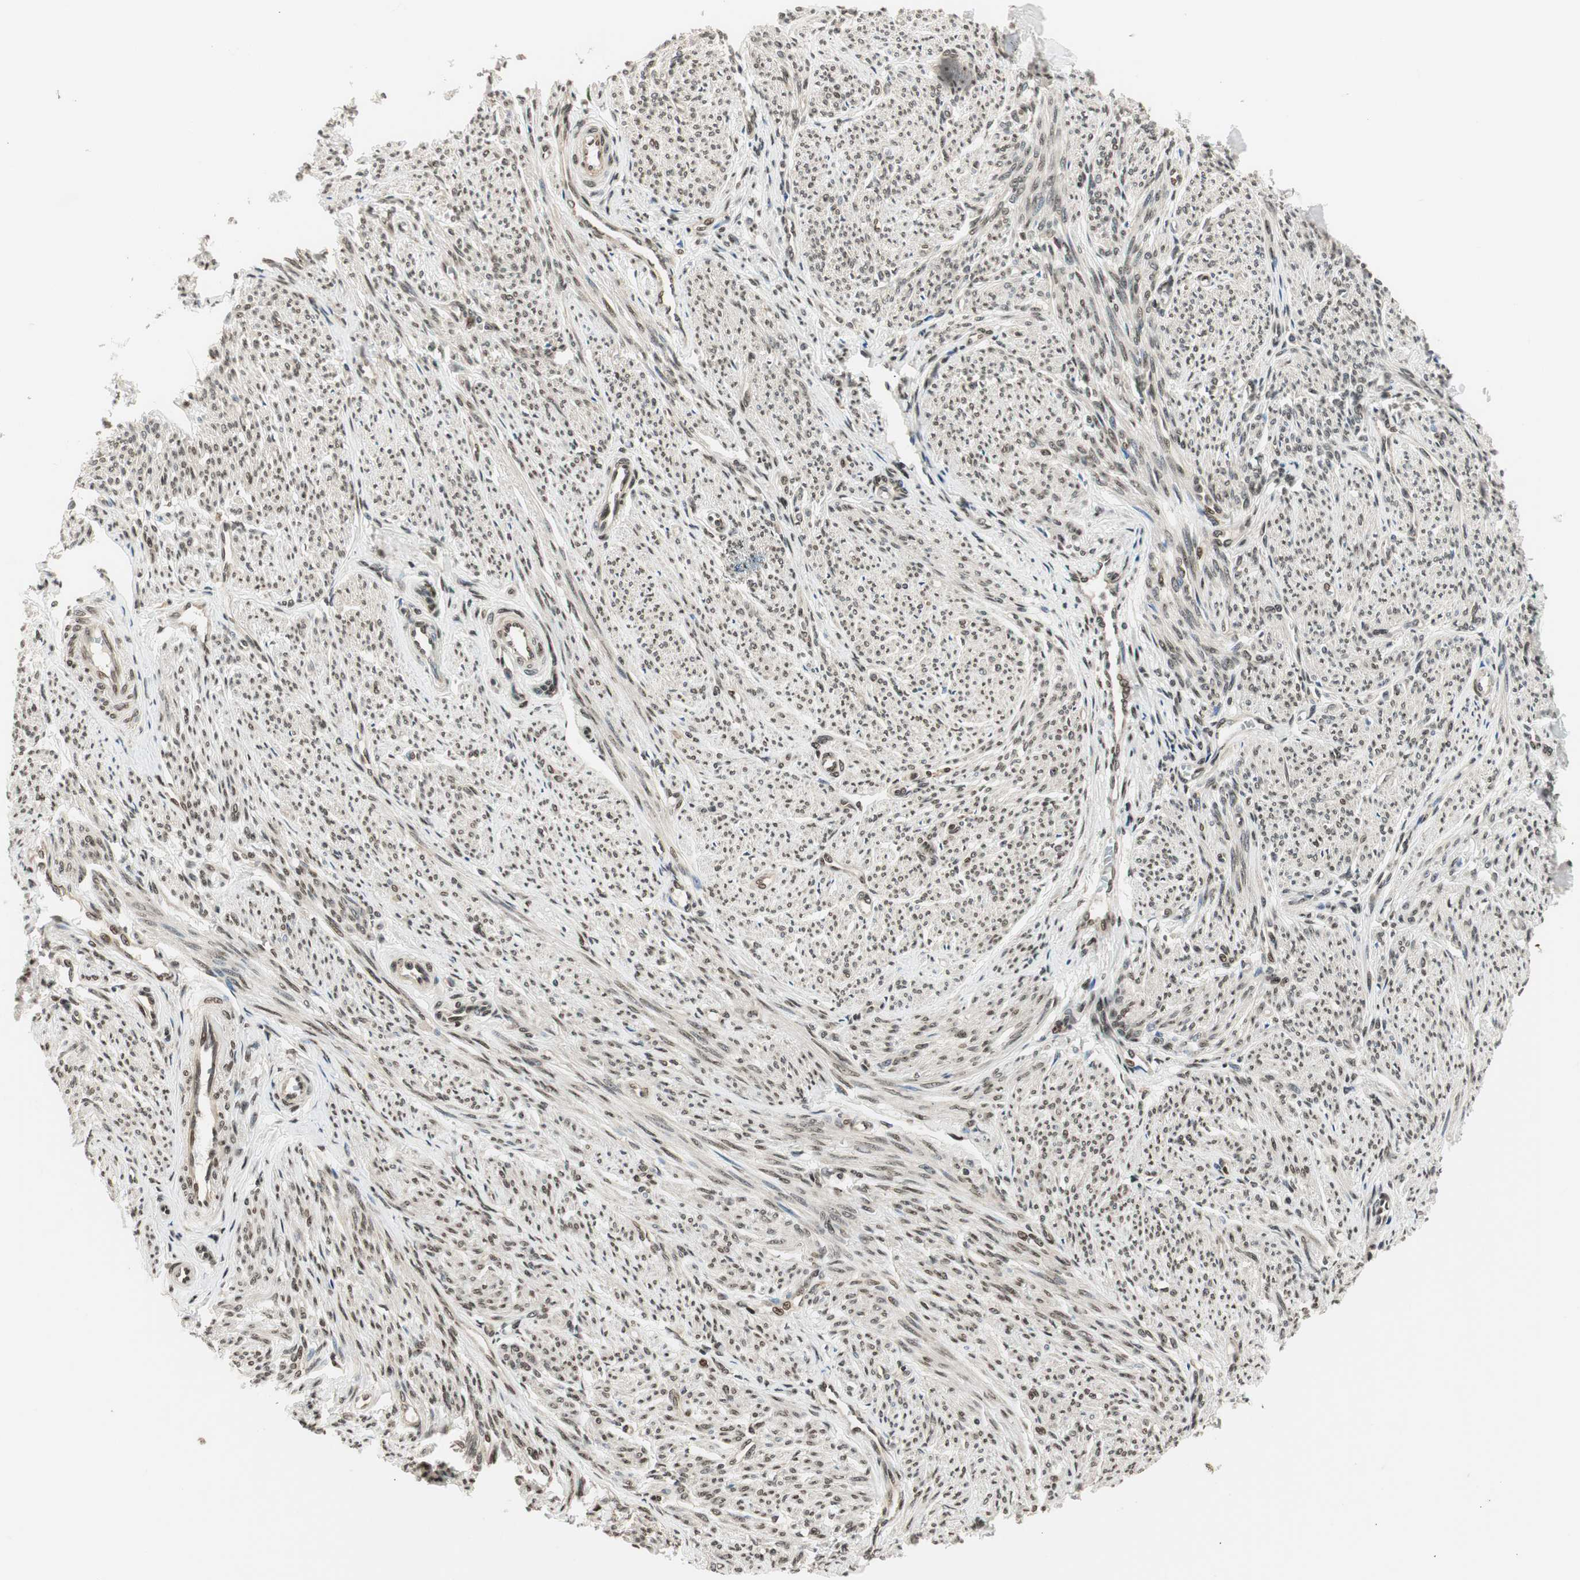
{"staining": {"intensity": "moderate", "quantity": ">75%", "location": "nuclear"}, "tissue": "smooth muscle", "cell_type": "Smooth muscle cells", "image_type": "normal", "snomed": [{"axis": "morphology", "description": "Normal tissue, NOS"}, {"axis": "topography", "description": "Smooth muscle"}], "caption": "Protein staining demonstrates moderate nuclear positivity in about >75% of smooth muscle cells in benign smooth muscle. (DAB (3,3'-diaminobenzidine) = brown stain, brightfield microscopy at high magnification).", "gene": "RING1", "patient": {"sex": "female", "age": 65}}